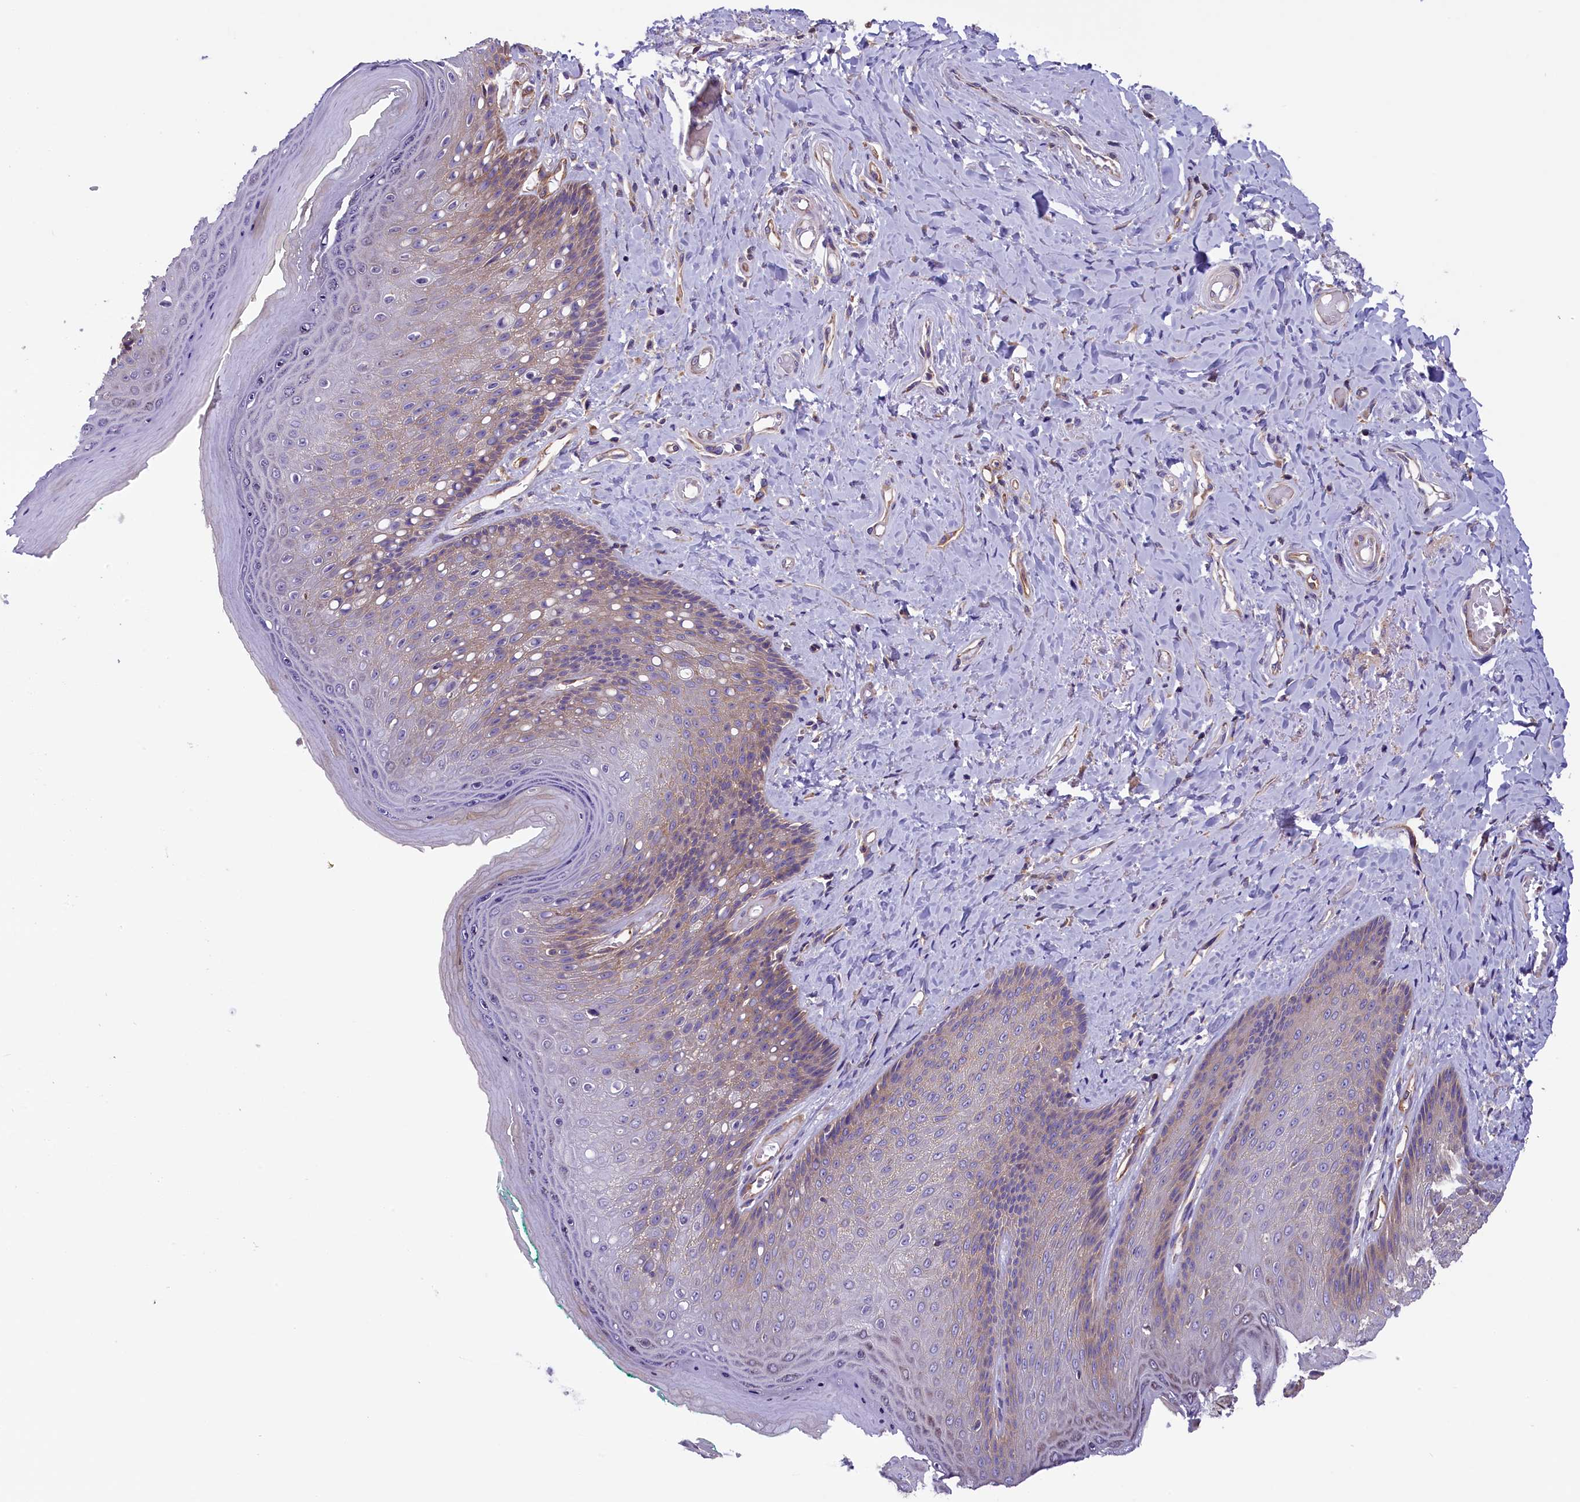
{"staining": {"intensity": "weak", "quantity": "25%-75%", "location": "cytoplasmic/membranous"}, "tissue": "skin", "cell_type": "Epidermal cells", "image_type": "normal", "snomed": [{"axis": "morphology", "description": "Normal tissue, NOS"}, {"axis": "topography", "description": "Anal"}], "caption": "Protein staining reveals weak cytoplasmic/membranous positivity in about 25%-75% of epidermal cells in normal skin. Immunohistochemistry stains the protein in brown and the nuclei are stained blue.", "gene": "DNAJB9", "patient": {"sex": "male", "age": 78}}